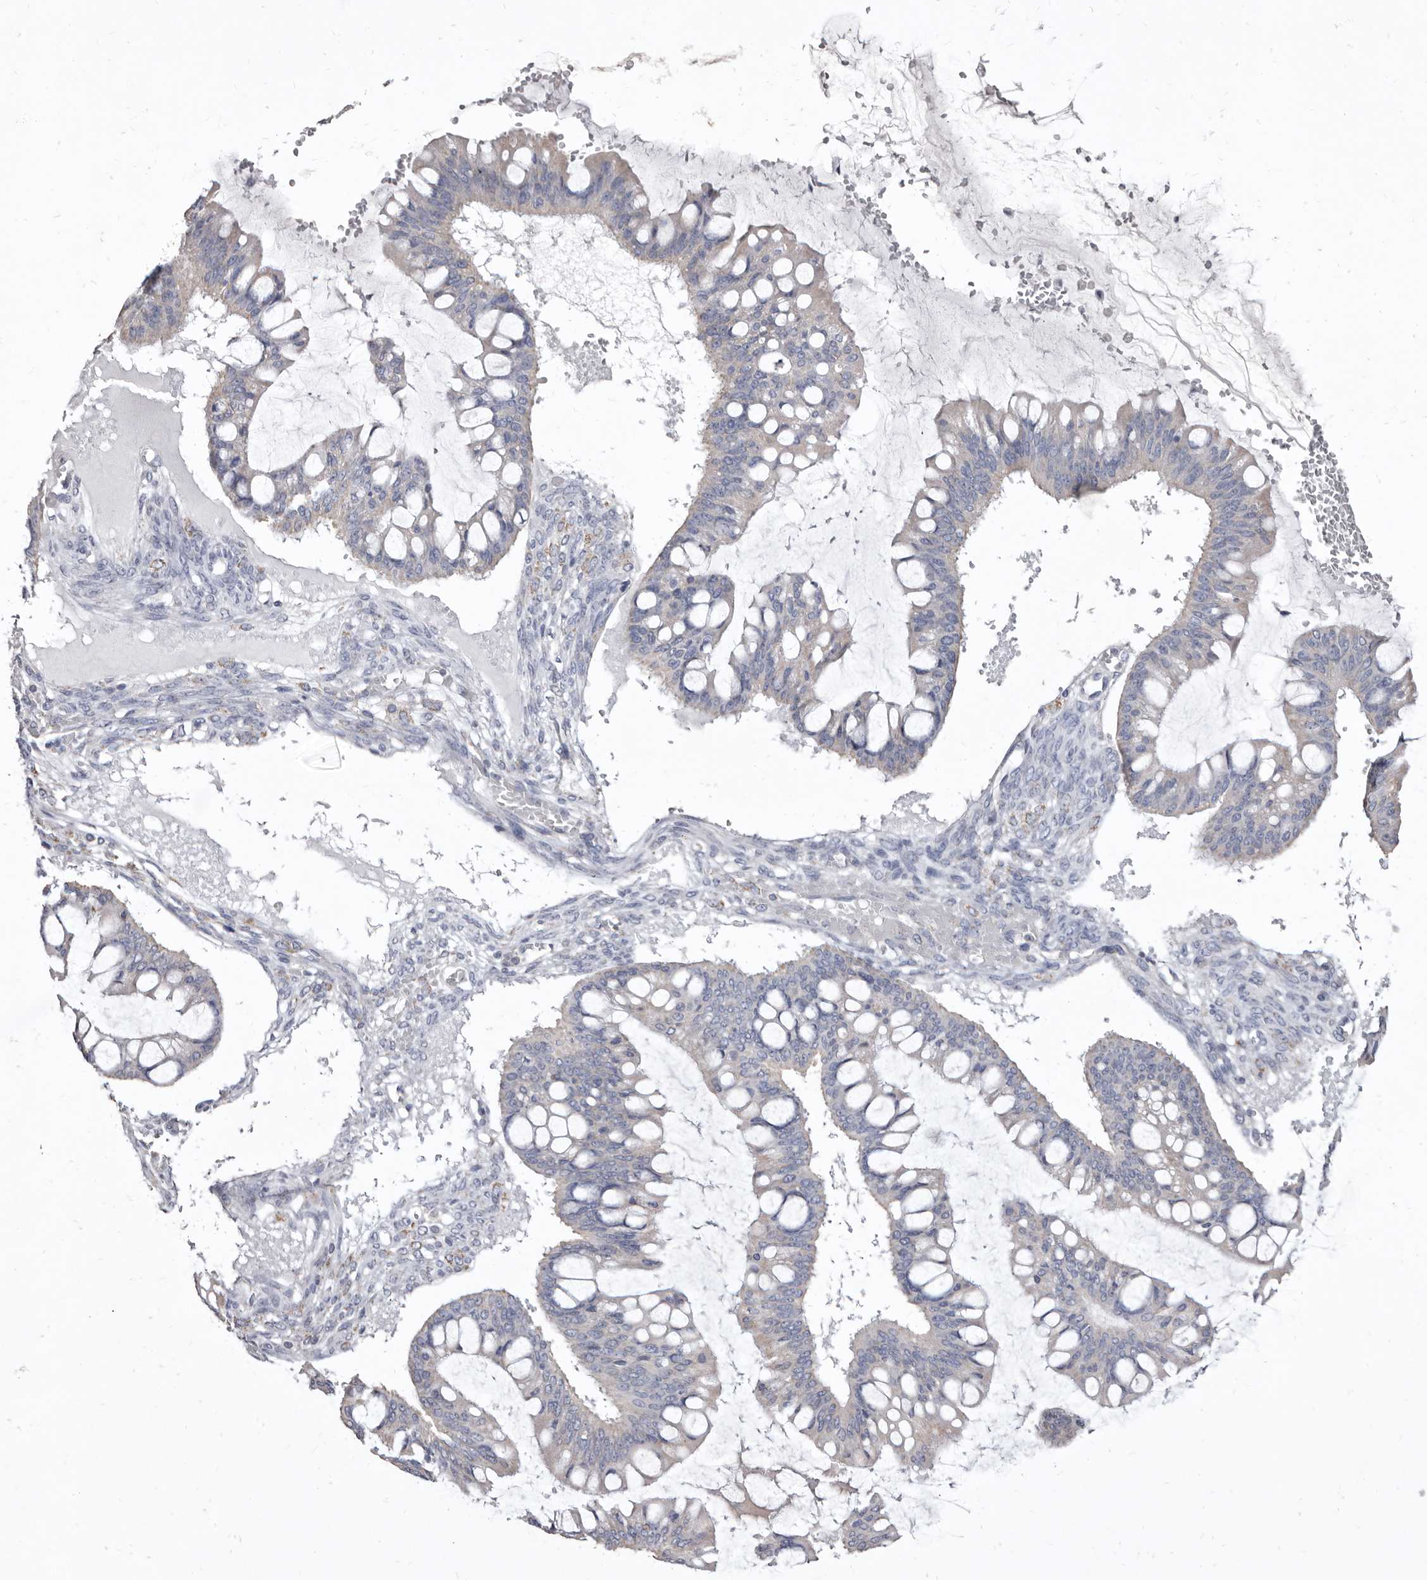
{"staining": {"intensity": "negative", "quantity": "none", "location": "none"}, "tissue": "ovarian cancer", "cell_type": "Tumor cells", "image_type": "cancer", "snomed": [{"axis": "morphology", "description": "Cystadenocarcinoma, mucinous, NOS"}, {"axis": "topography", "description": "Ovary"}], "caption": "This is an immunohistochemistry histopathology image of ovarian cancer (mucinous cystadenocarcinoma). There is no staining in tumor cells.", "gene": "CYP2E1", "patient": {"sex": "female", "age": 73}}